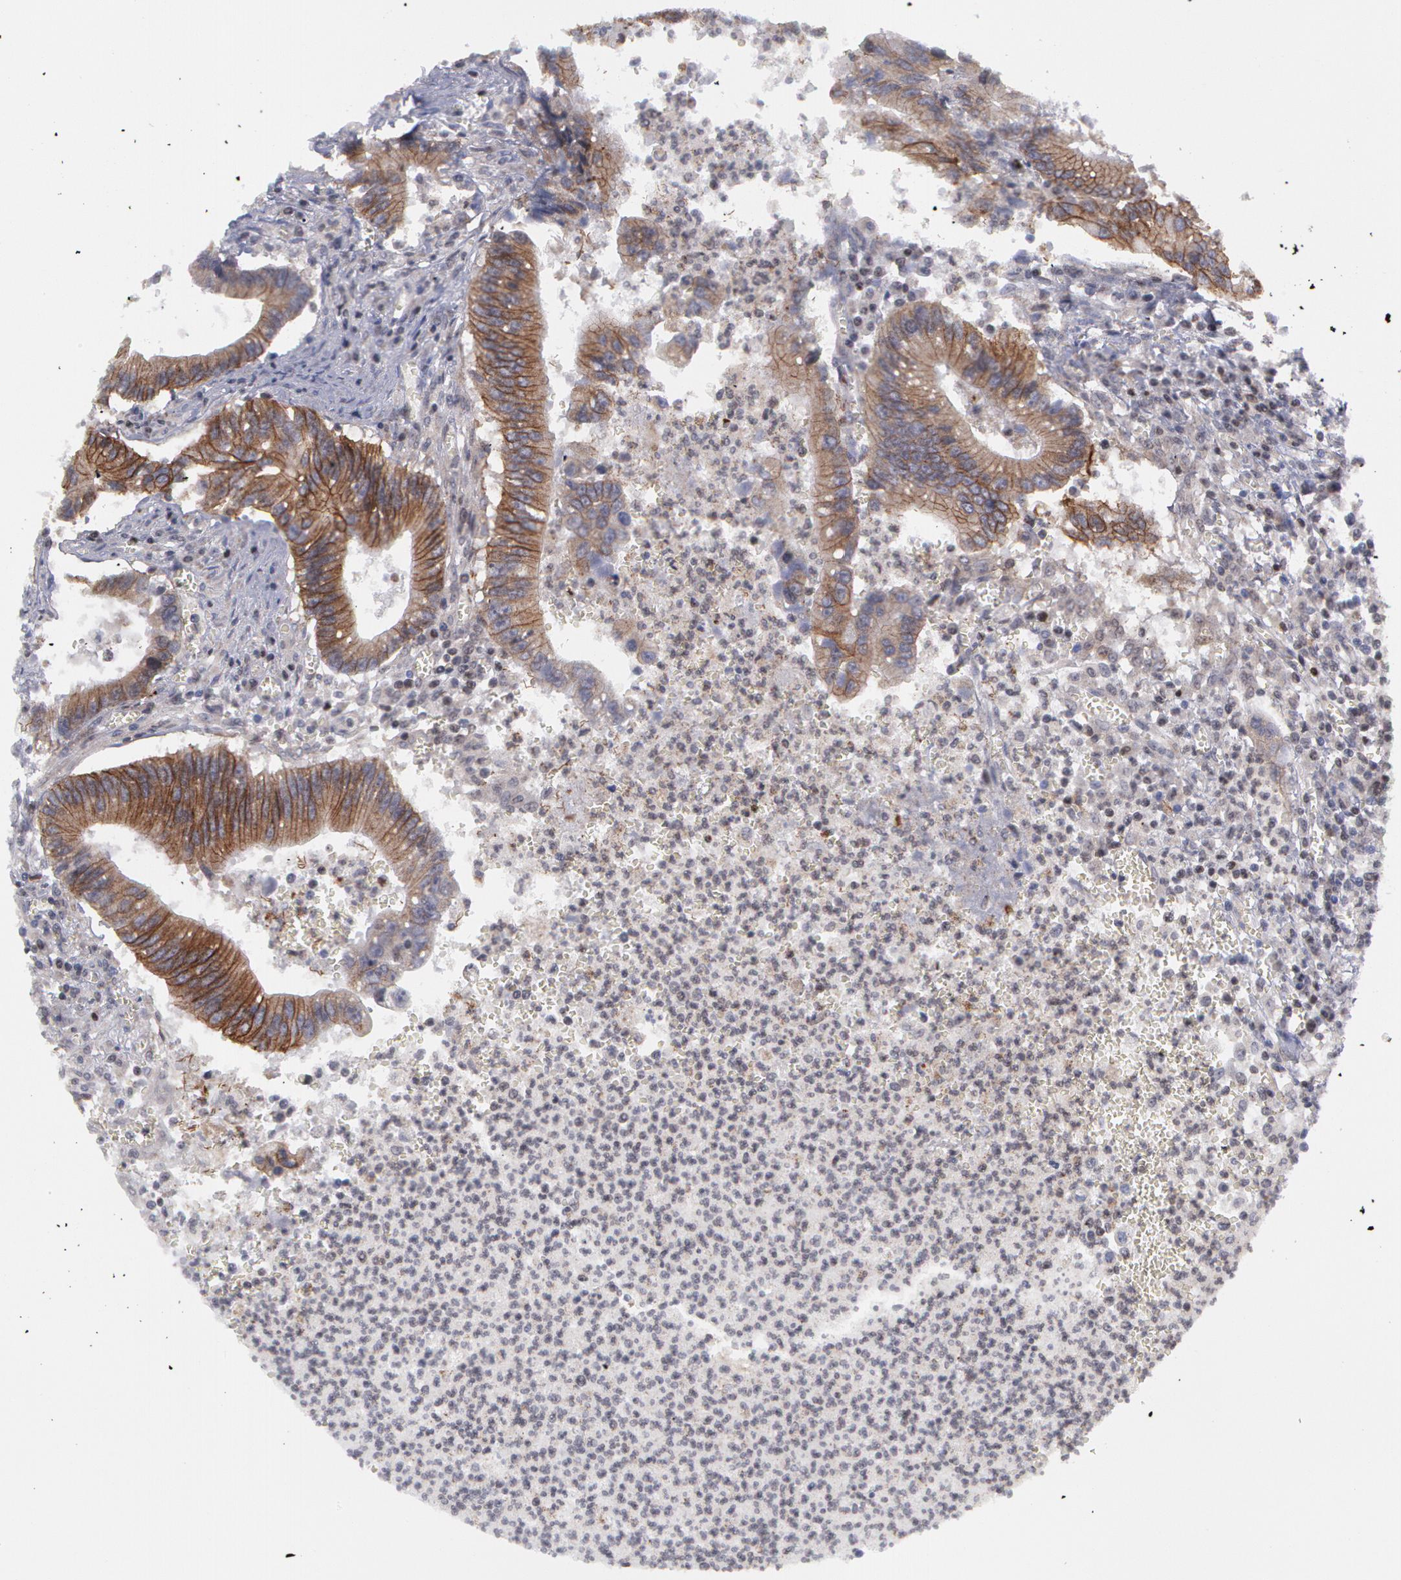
{"staining": {"intensity": "moderate", "quantity": ">75%", "location": "cytoplasmic/membranous"}, "tissue": "colorectal cancer", "cell_type": "Tumor cells", "image_type": "cancer", "snomed": [{"axis": "morphology", "description": "Adenocarcinoma, NOS"}, {"axis": "topography", "description": "Rectum"}], "caption": "This image demonstrates immunohistochemistry (IHC) staining of human colorectal cancer (adenocarcinoma), with medium moderate cytoplasmic/membranous expression in approximately >75% of tumor cells.", "gene": "ERBB2", "patient": {"sex": "female", "age": 81}}